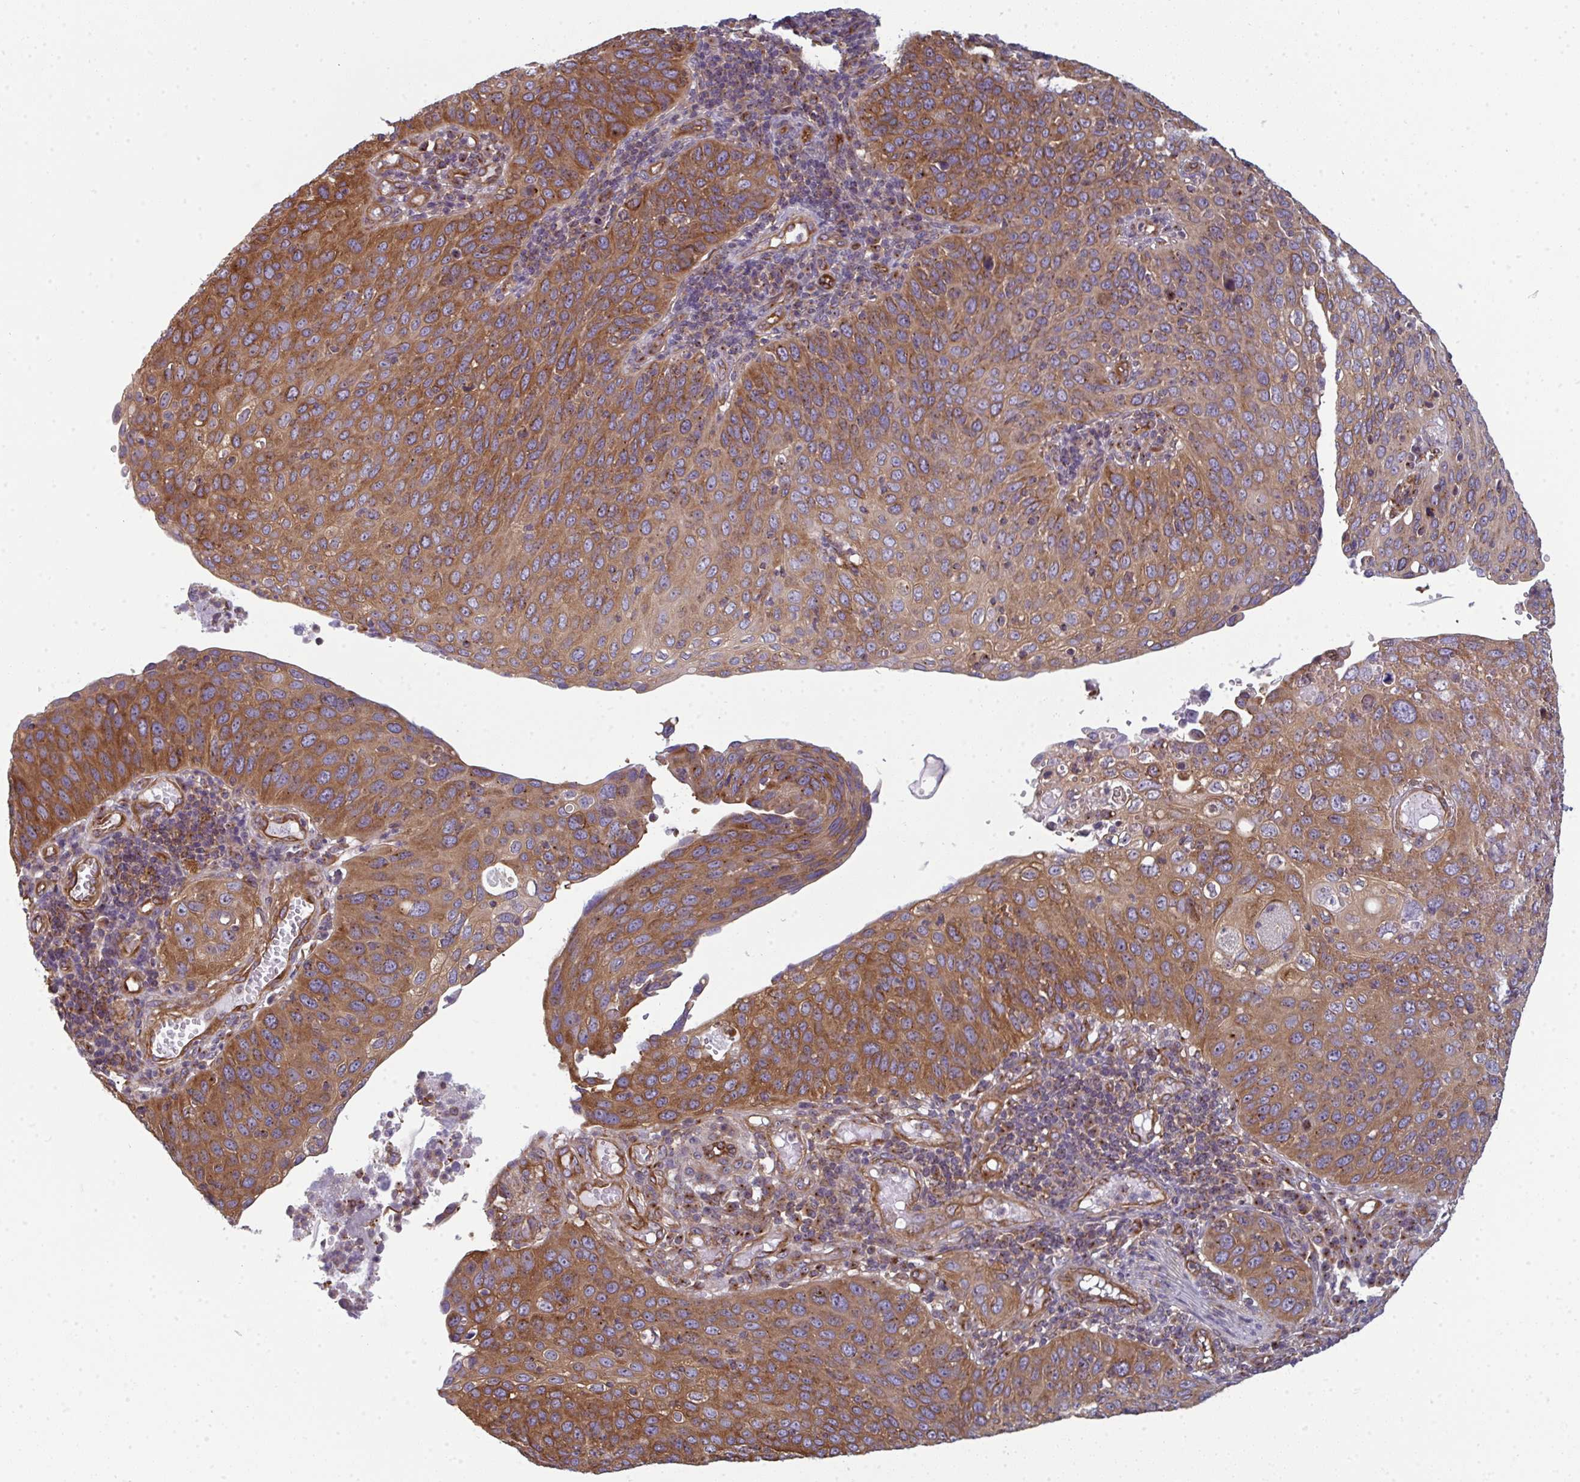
{"staining": {"intensity": "moderate", "quantity": ">75%", "location": "cytoplasmic/membranous"}, "tissue": "cervical cancer", "cell_type": "Tumor cells", "image_type": "cancer", "snomed": [{"axis": "morphology", "description": "Squamous cell carcinoma, NOS"}, {"axis": "topography", "description": "Cervix"}], "caption": "This image reveals immunohistochemistry staining of human cervical cancer (squamous cell carcinoma), with medium moderate cytoplasmic/membranous staining in approximately >75% of tumor cells.", "gene": "DYNC1I2", "patient": {"sex": "female", "age": 36}}